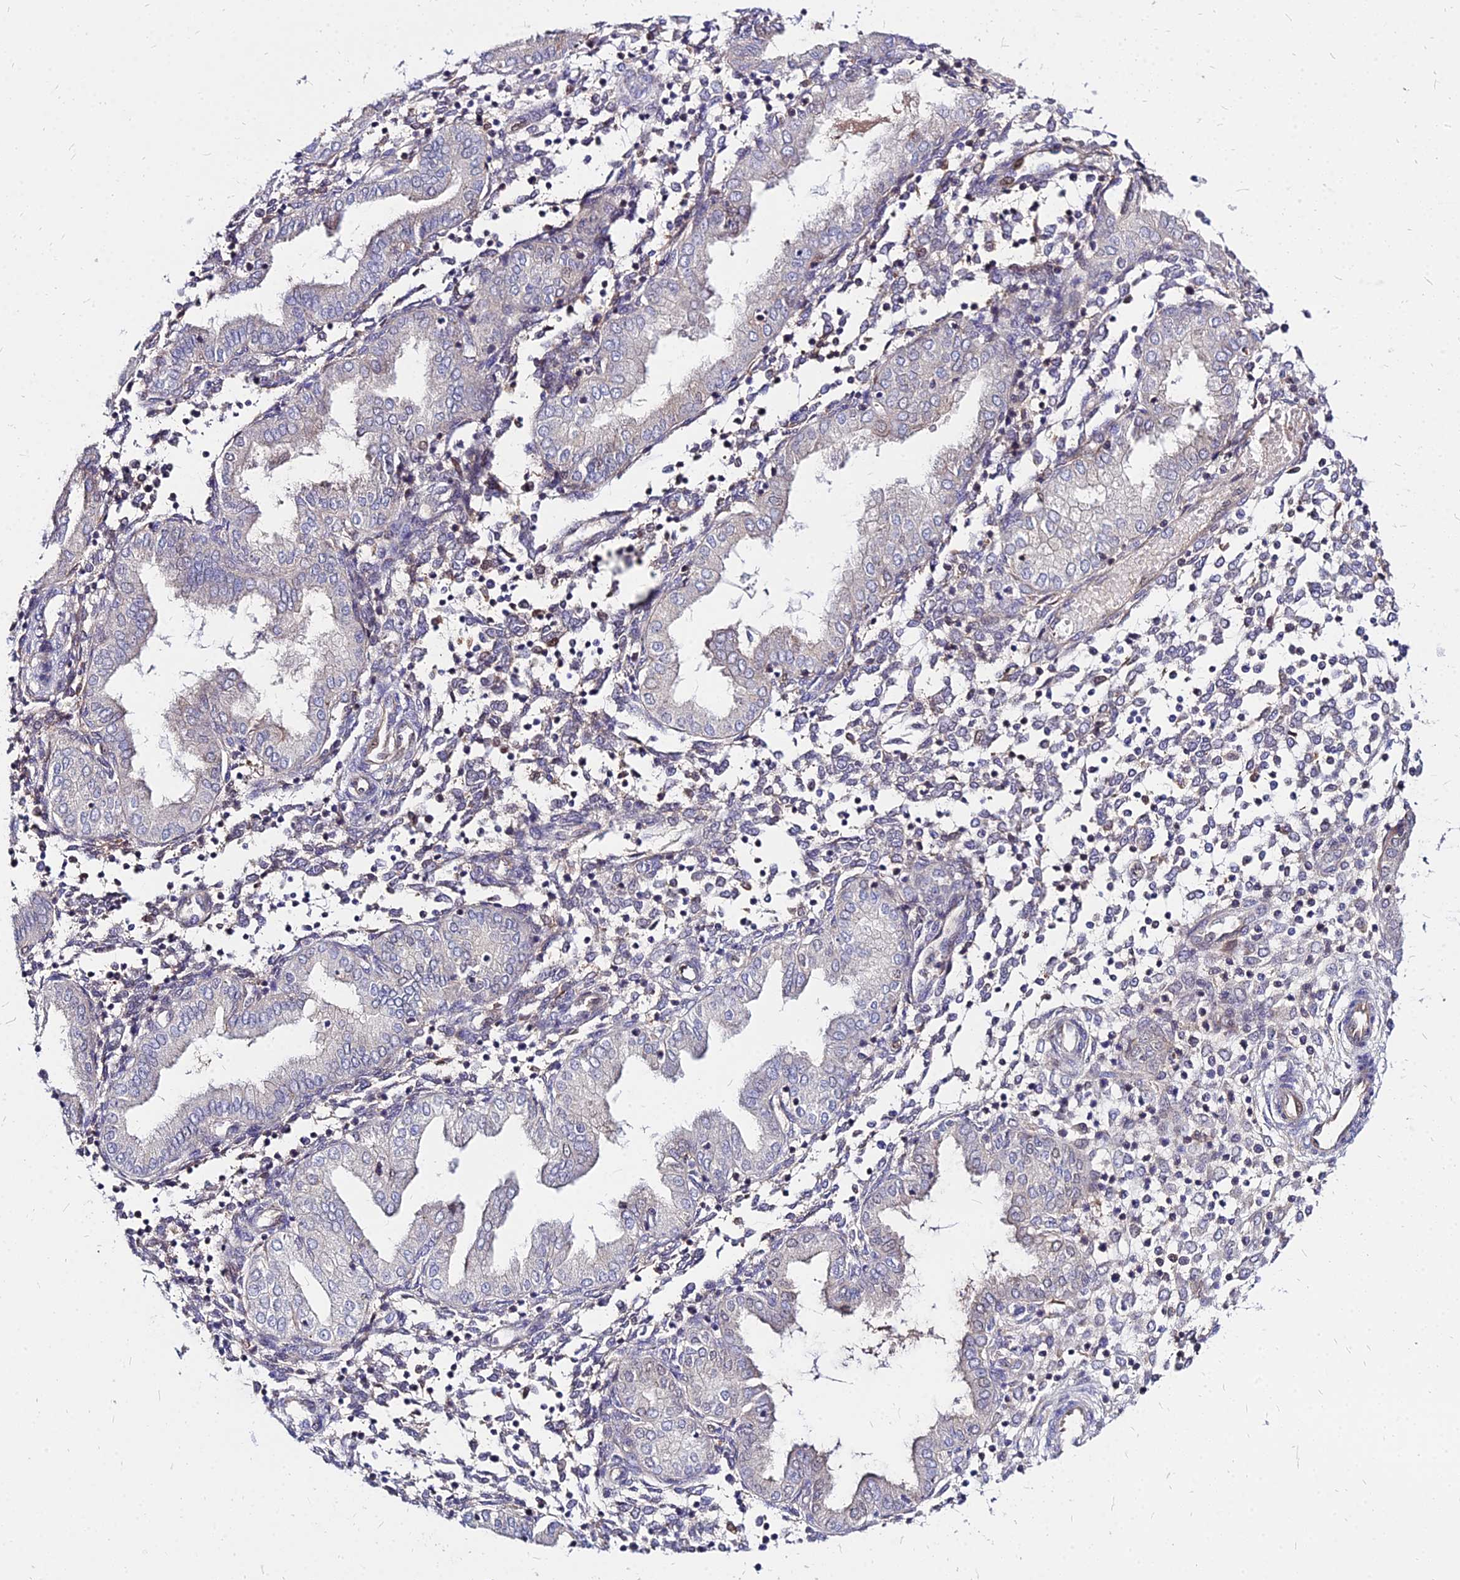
{"staining": {"intensity": "negative", "quantity": "none", "location": "none"}, "tissue": "endometrium", "cell_type": "Cells in endometrial stroma", "image_type": "normal", "snomed": [{"axis": "morphology", "description": "Normal tissue, NOS"}, {"axis": "topography", "description": "Endometrium"}], "caption": "High power microscopy micrograph of an IHC micrograph of benign endometrium, revealing no significant positivity in cells in endometrial stroma.", "gene": "ACSM6", "patient": {"sex": "female", "age": 53}}